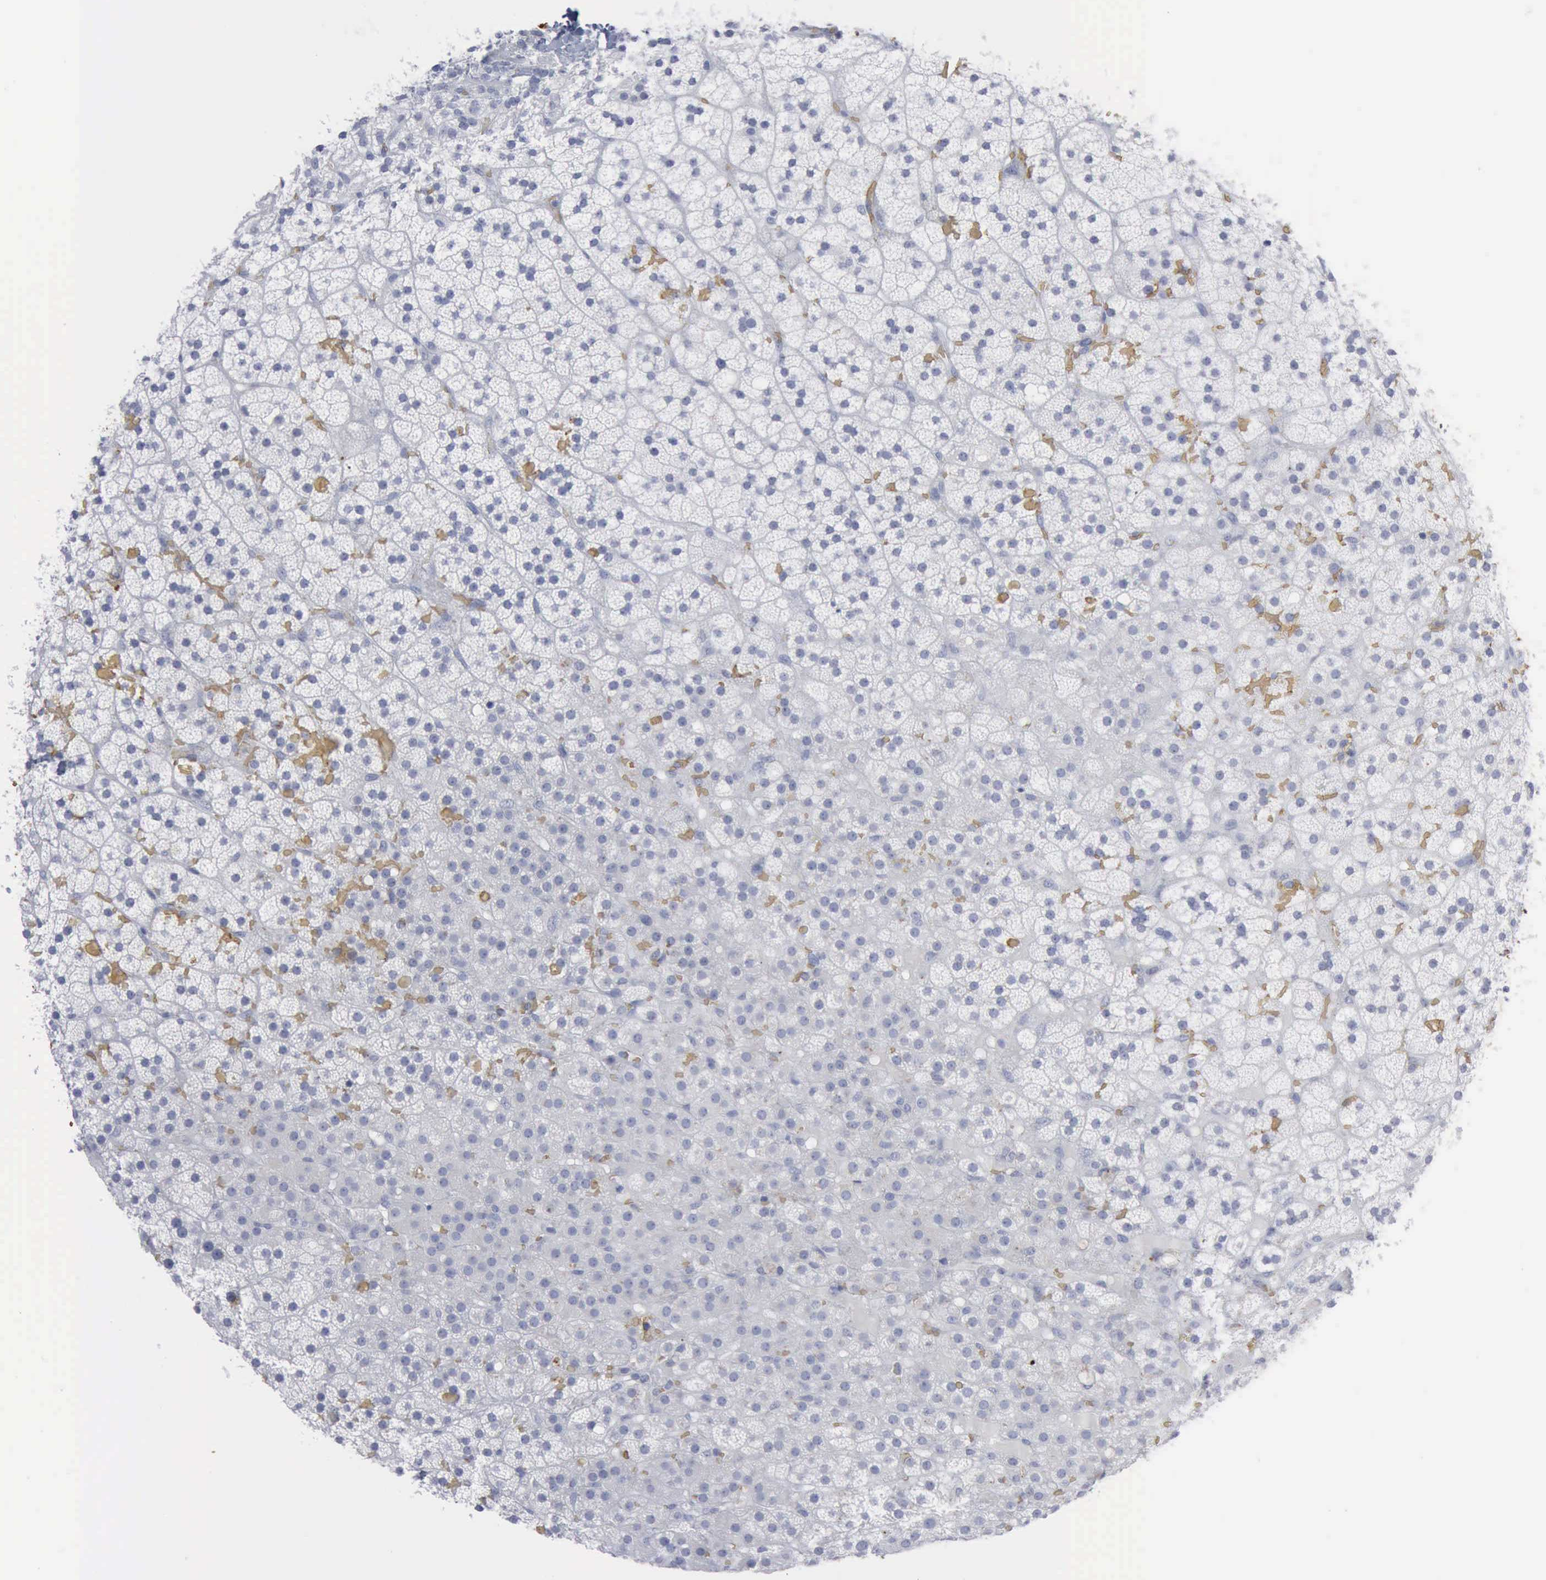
{"staining": {"intensity": "negative", "quantity": "none", "location": "none"}, "tissue": "adrenal gland", "cell_type": "Glandular cells", "image_type": "normal", "snomed": [{"axis": "morphology", "description": "Normal tissue, NOS"}, {"axis": "topography", "description": "Adrenal gland"}], "caption": "High power microscopy photomicrograph of an IHC histopathology image of unremarkable adrenal gland, revealing no significant expression in glandular cells.", "gene": "TGFB1", "patient": {"sex": "male", "age": 35}}